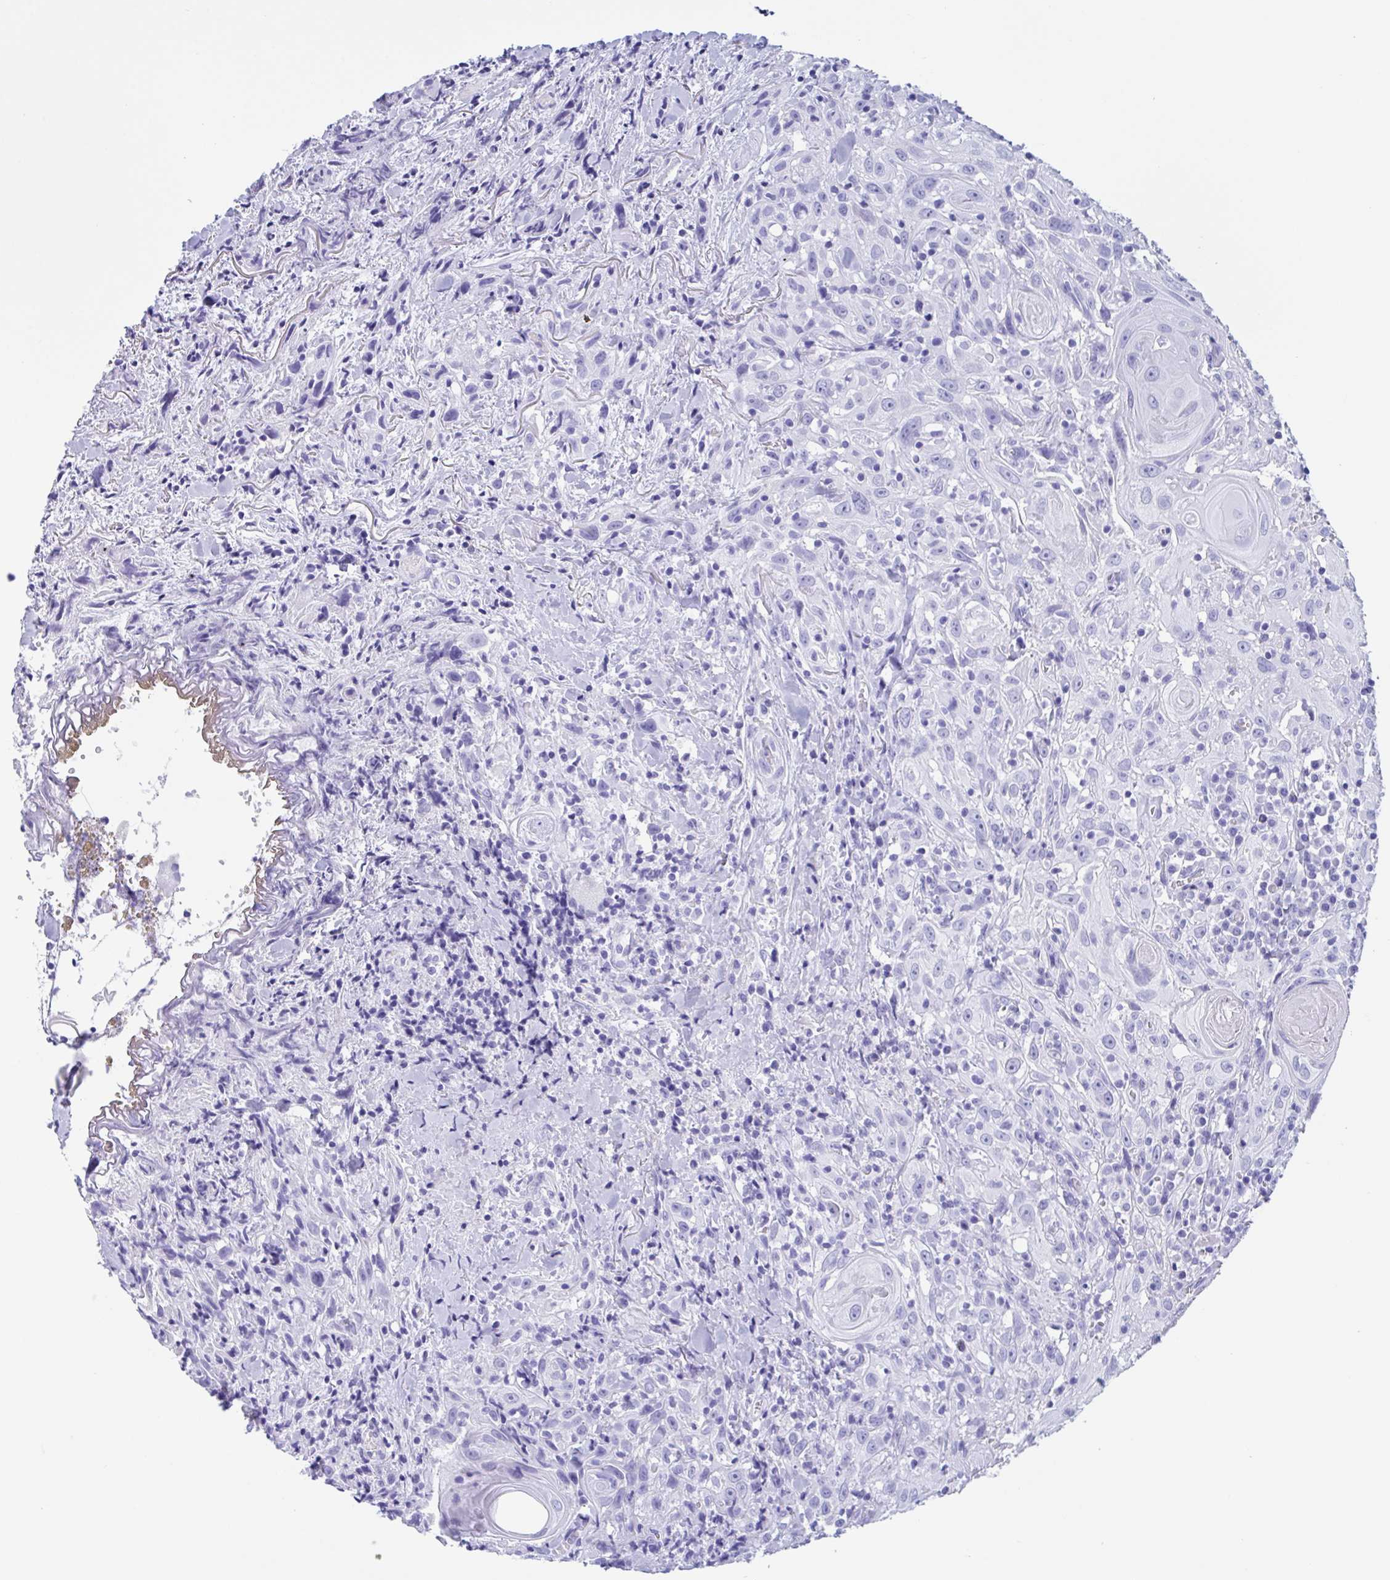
{"staining": {"intensity": "negative", "quantity": "none", "location": "none"}, "tissue": "head and neck cancer", "cell_type": "Tumor cells", "image_type": "cancer", "snomed": [{"axis": "morphology", "description": "Squamous cell carcinoma, NOS"}, {"axis": "topography", "description": "Head-Neck"}], "caption": "This is a micrograph of IHC staining of head and neck squamous cell carcinoma, which shows no expression in tumor cells.", "gene": "ZNF850", "patient": {"sex": "female", "age": 95}}